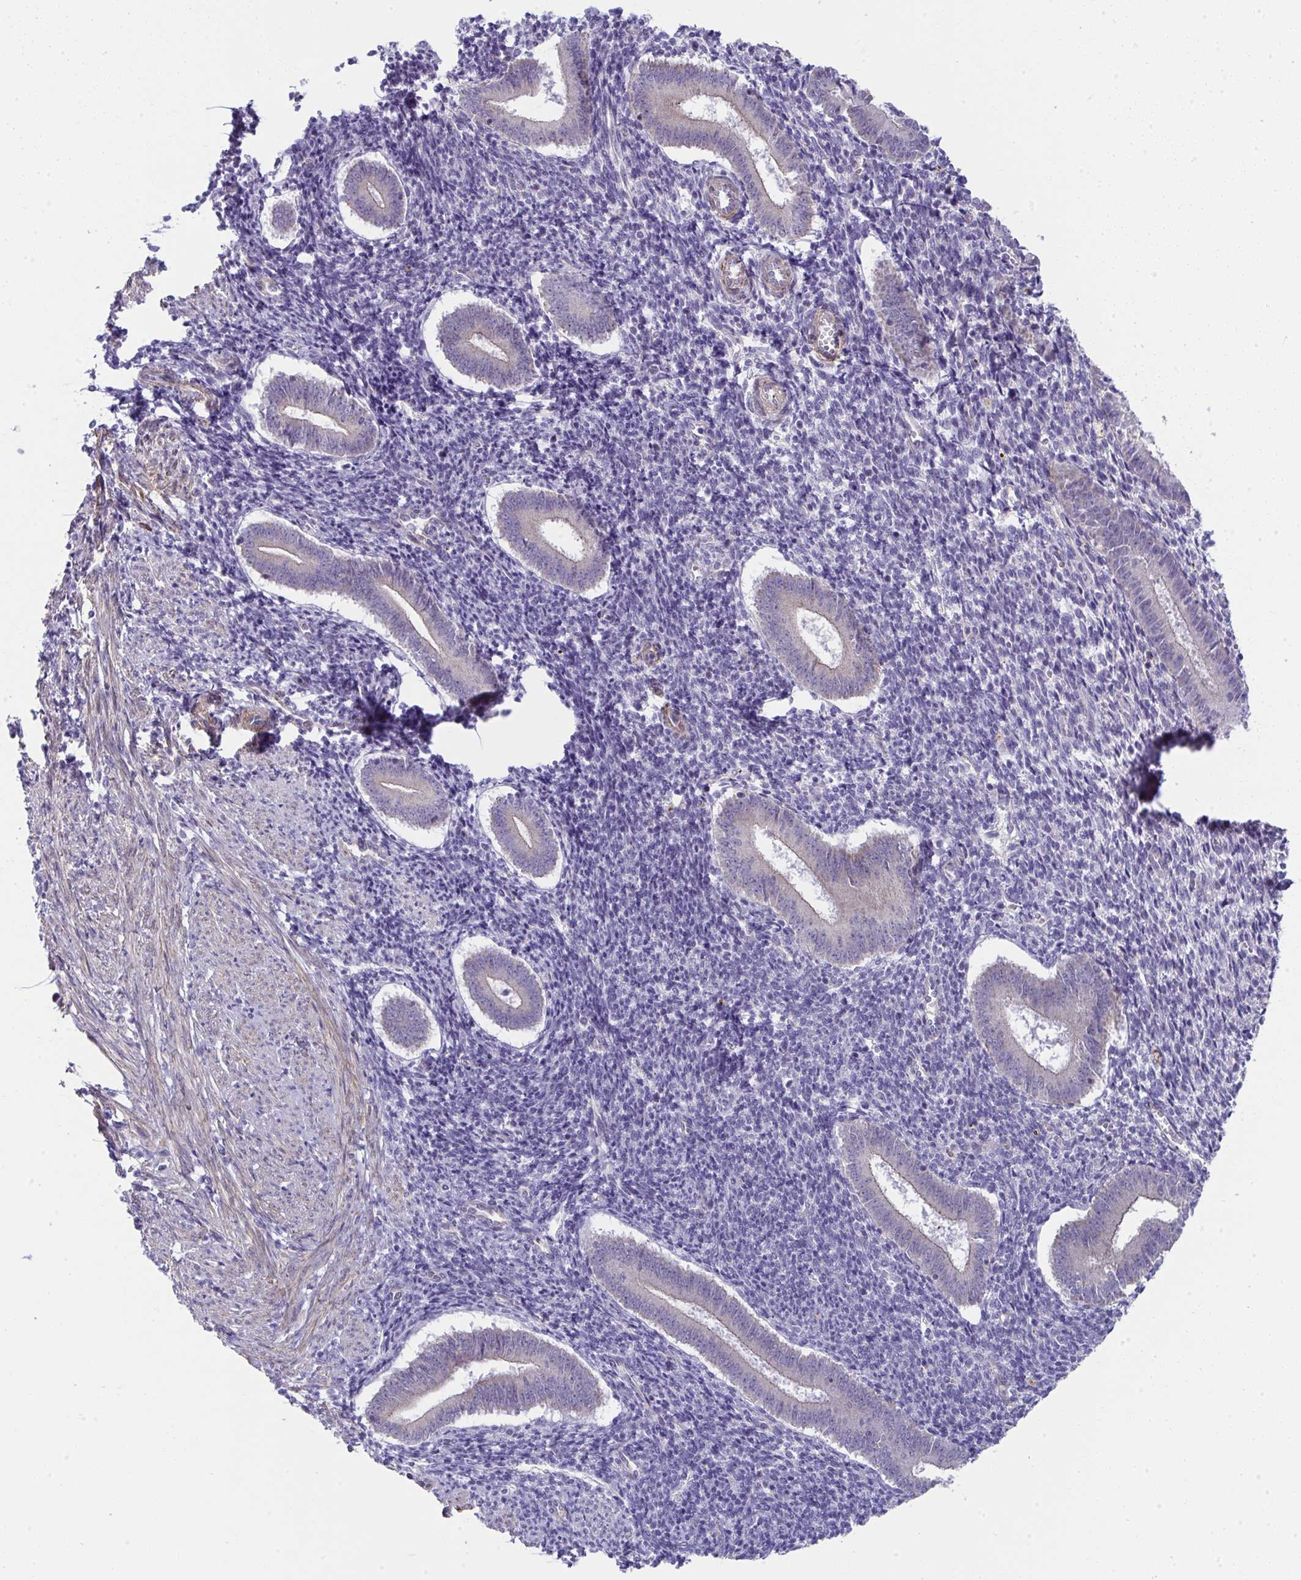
{"staining": {"intensity": "negative", "quantity": "none", "location": "none"}, "tissue": "endometrium", "cell_type": "Cells in endometrial stroma", "image_type": "normal", "snomed": [{"axis": "morphology", "description": "Normal tissue, NOS"}, {"axis": "topography", "description": "Endometrium"}], "caption": "The immunohistochemistry (IHC) photomicrograph has no significant expression in cells in endometrial stroma of endometrium. (DAB immunohistochemistry visualized using brightfield microscopy, high magnification).", "gene": "MYL12A", "patient": {"sex": "female", "age": 25}}